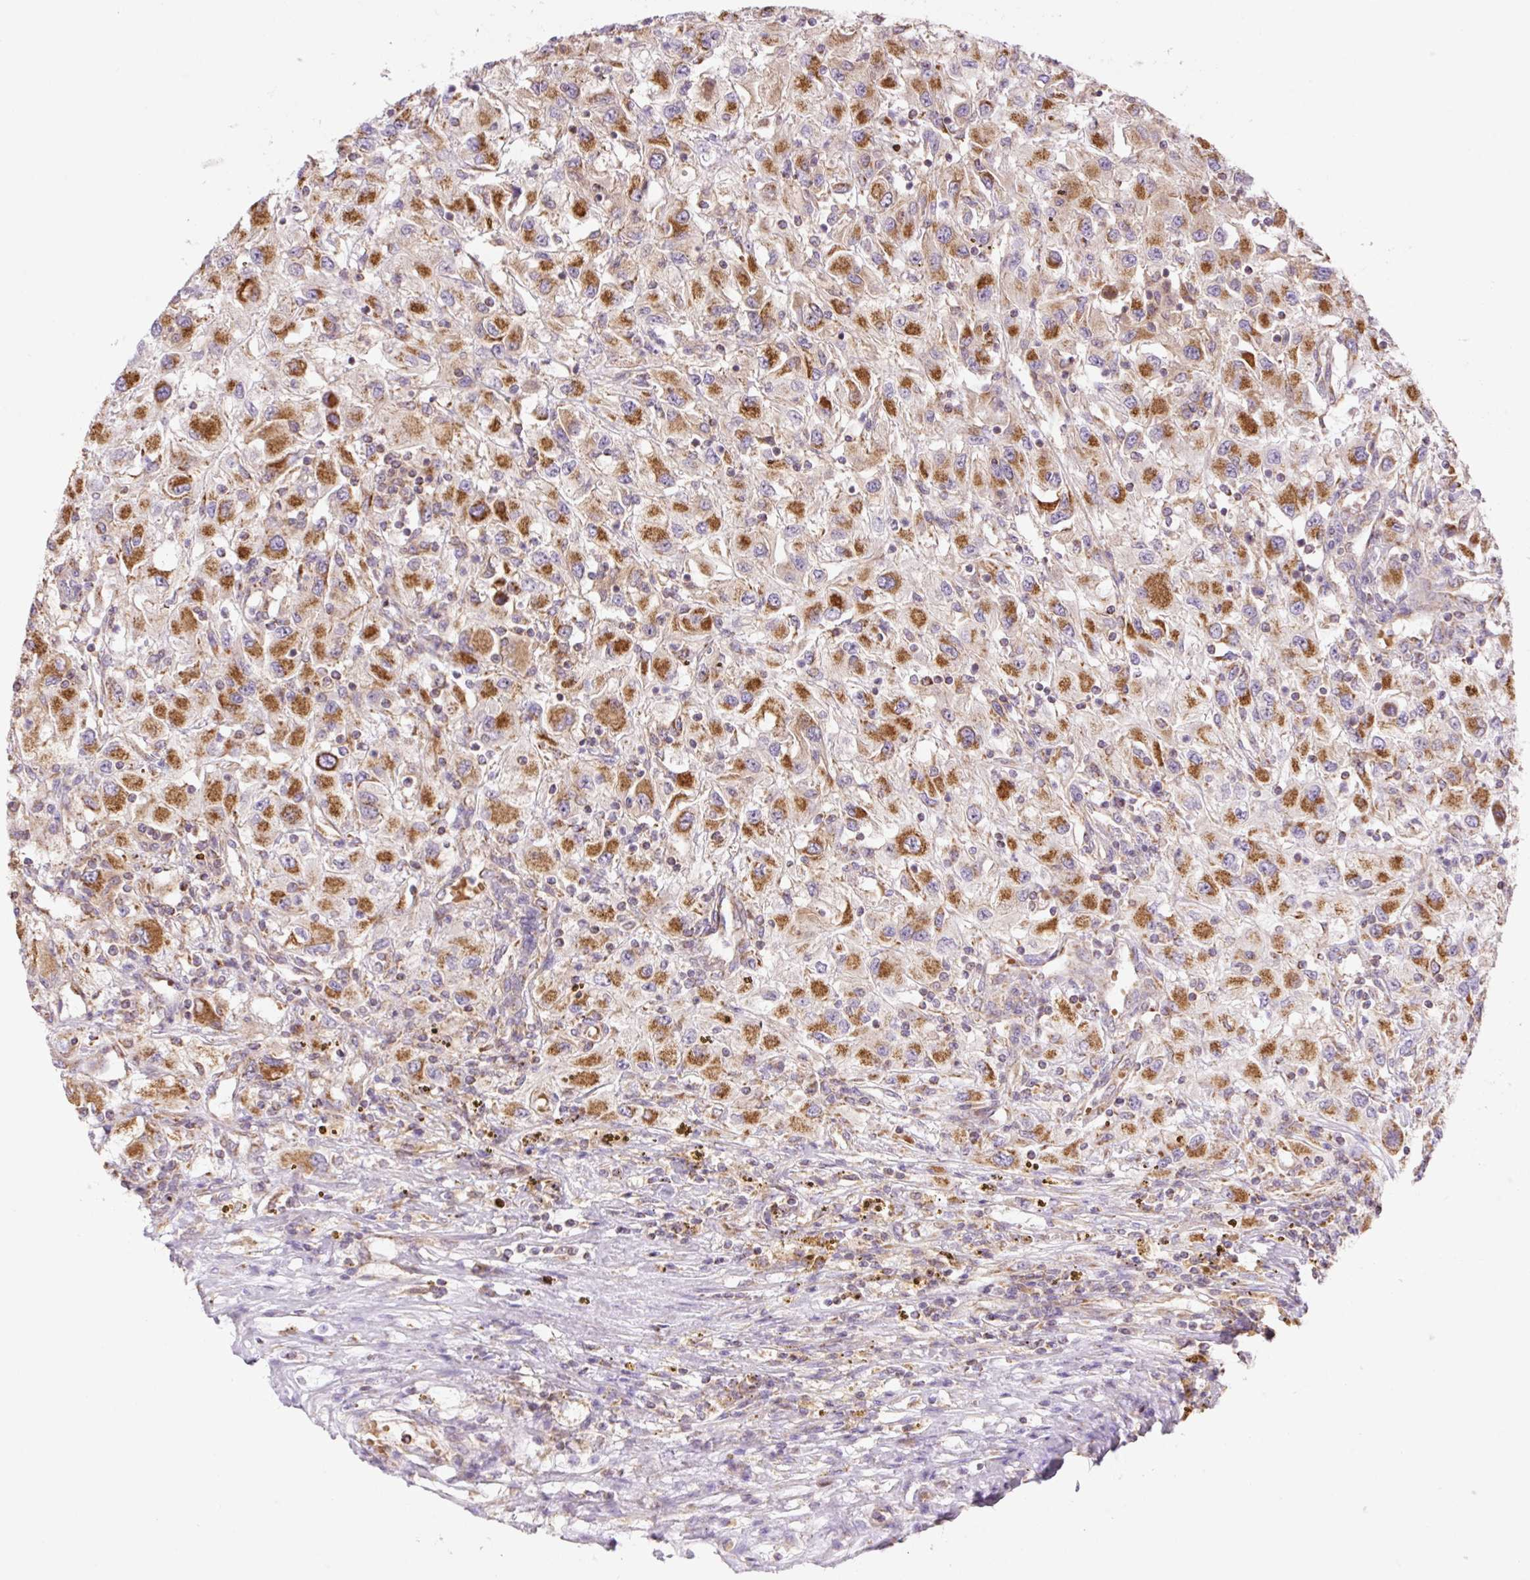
{"staining": {"intensity": "strong", "quantity": ">75%", "location": "cytoplasmic/membranous"}, "tissue": "renal cancer", "cell_type": "Tumor cells", "image_type": "cancer", "snomed": [{"axis": "morphology", "description": "Adenocarcinoma, NOS"}, {"axis": "topography", "description": "Kidney"}], "caption": "The image shows staining of renal cancer, revealing strong cytoplasmic/membranous protein positivity (brown color) within tumor cells. The staining was performed using DAB to visualize the protein expression in brown, while the nuclei were stained in blue with hematoxylin (Magnification: 20x).", "gene": "GOSR2", "patient": {"sex": "female", "age": 67}}